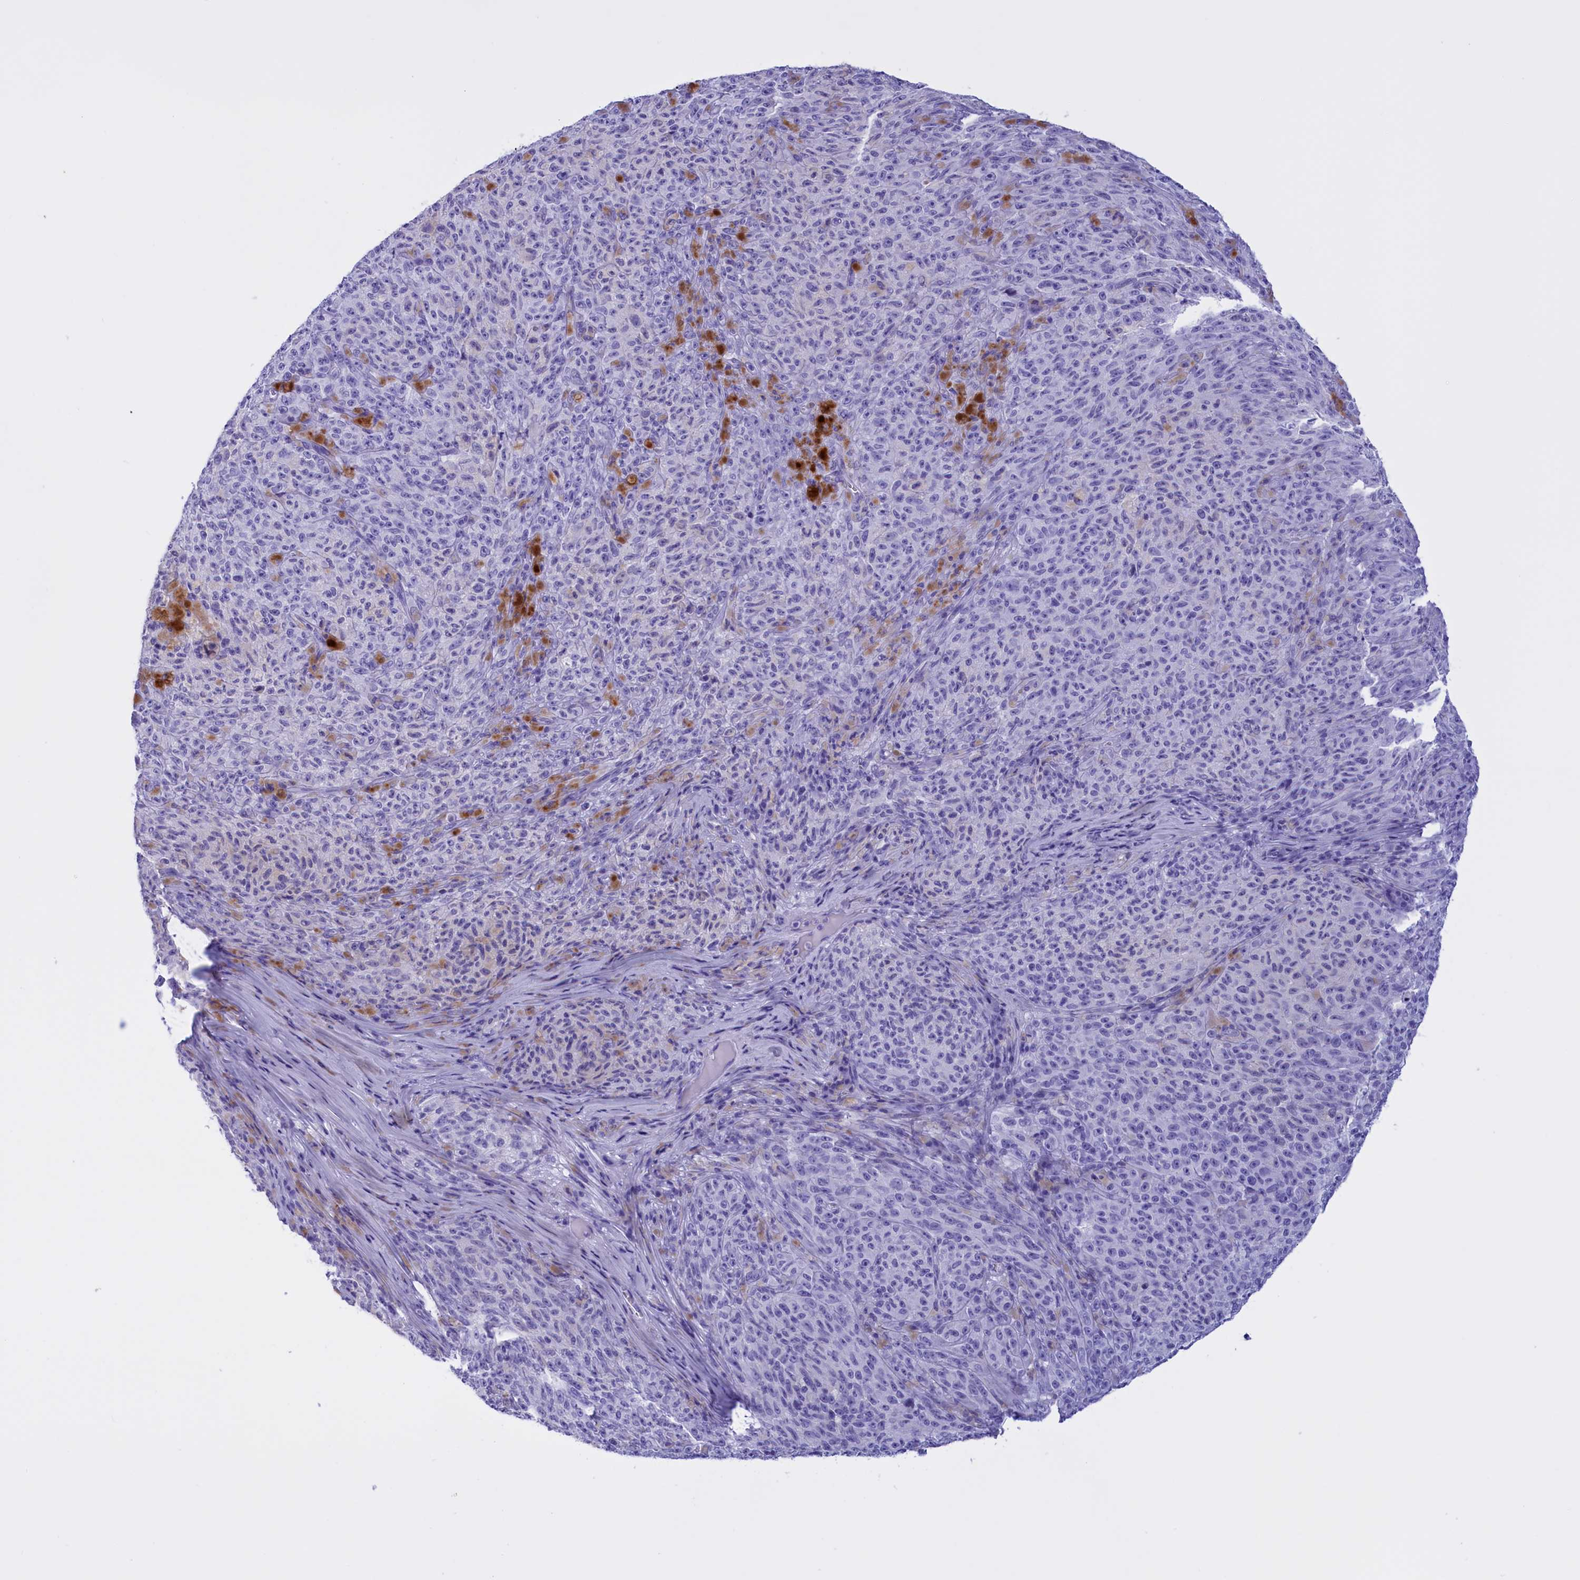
{"staining": {"intensity": "negative", "quantity": "none", "location": "none"}, "tissue": "melanoma", "cell_type": "Tumor cells", "image_type": "cancer", "snomed": [{"axis": "morphology", "description": "Malignant melanoma, NOS"}, {"axis": "topography", "description": "Skin"}], "caption": "Tumor cells are negative for brown protein staining in malignant melanoma.", "gene": "BRI3", "patient": {"sex": "female", "age": 82}}